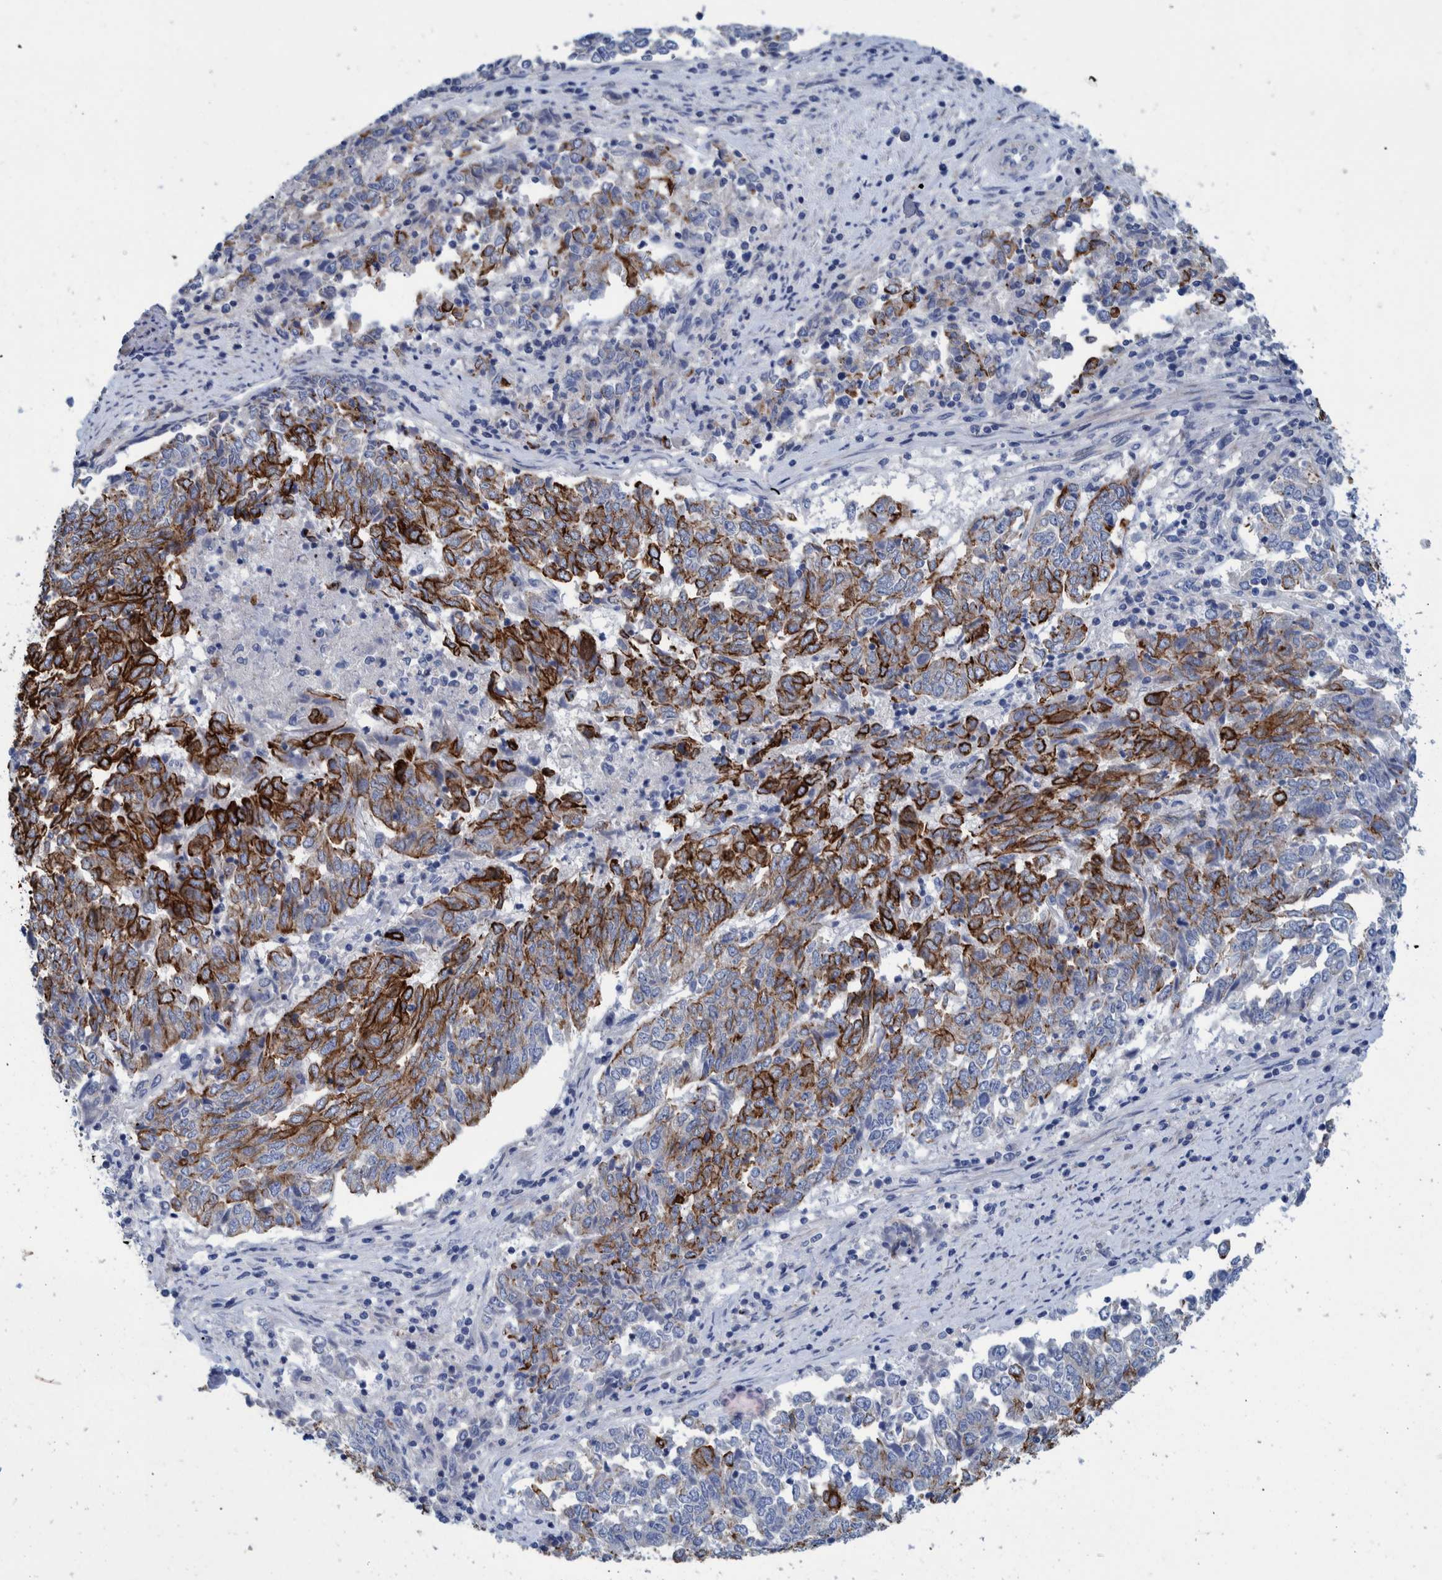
{"staining": {"intensity": "moderate", "quantity": "25%-75%", "location": "cytoplasmic/membranous"}, "tissue": "endometrial cancer", "cell_type": "Tumor cells", "image_type": "cancer", "snomed": [{"axis": "morphology", "description": "Adenocarcinoma, NOS"}, {"axis": "topography", "description": "Endometrium"}], "caption": "Adenocarcinoma (endometrial) was stained to show a protein in brown. There is medium levels of moderate cytoplasmic/membranous positivity in about 25%-75% of tumor cells. (Brightfield microscopy of DAB IHC at high magnification).", "gene": "MKS1", "patient": {"sex": "female", "age": 80}}